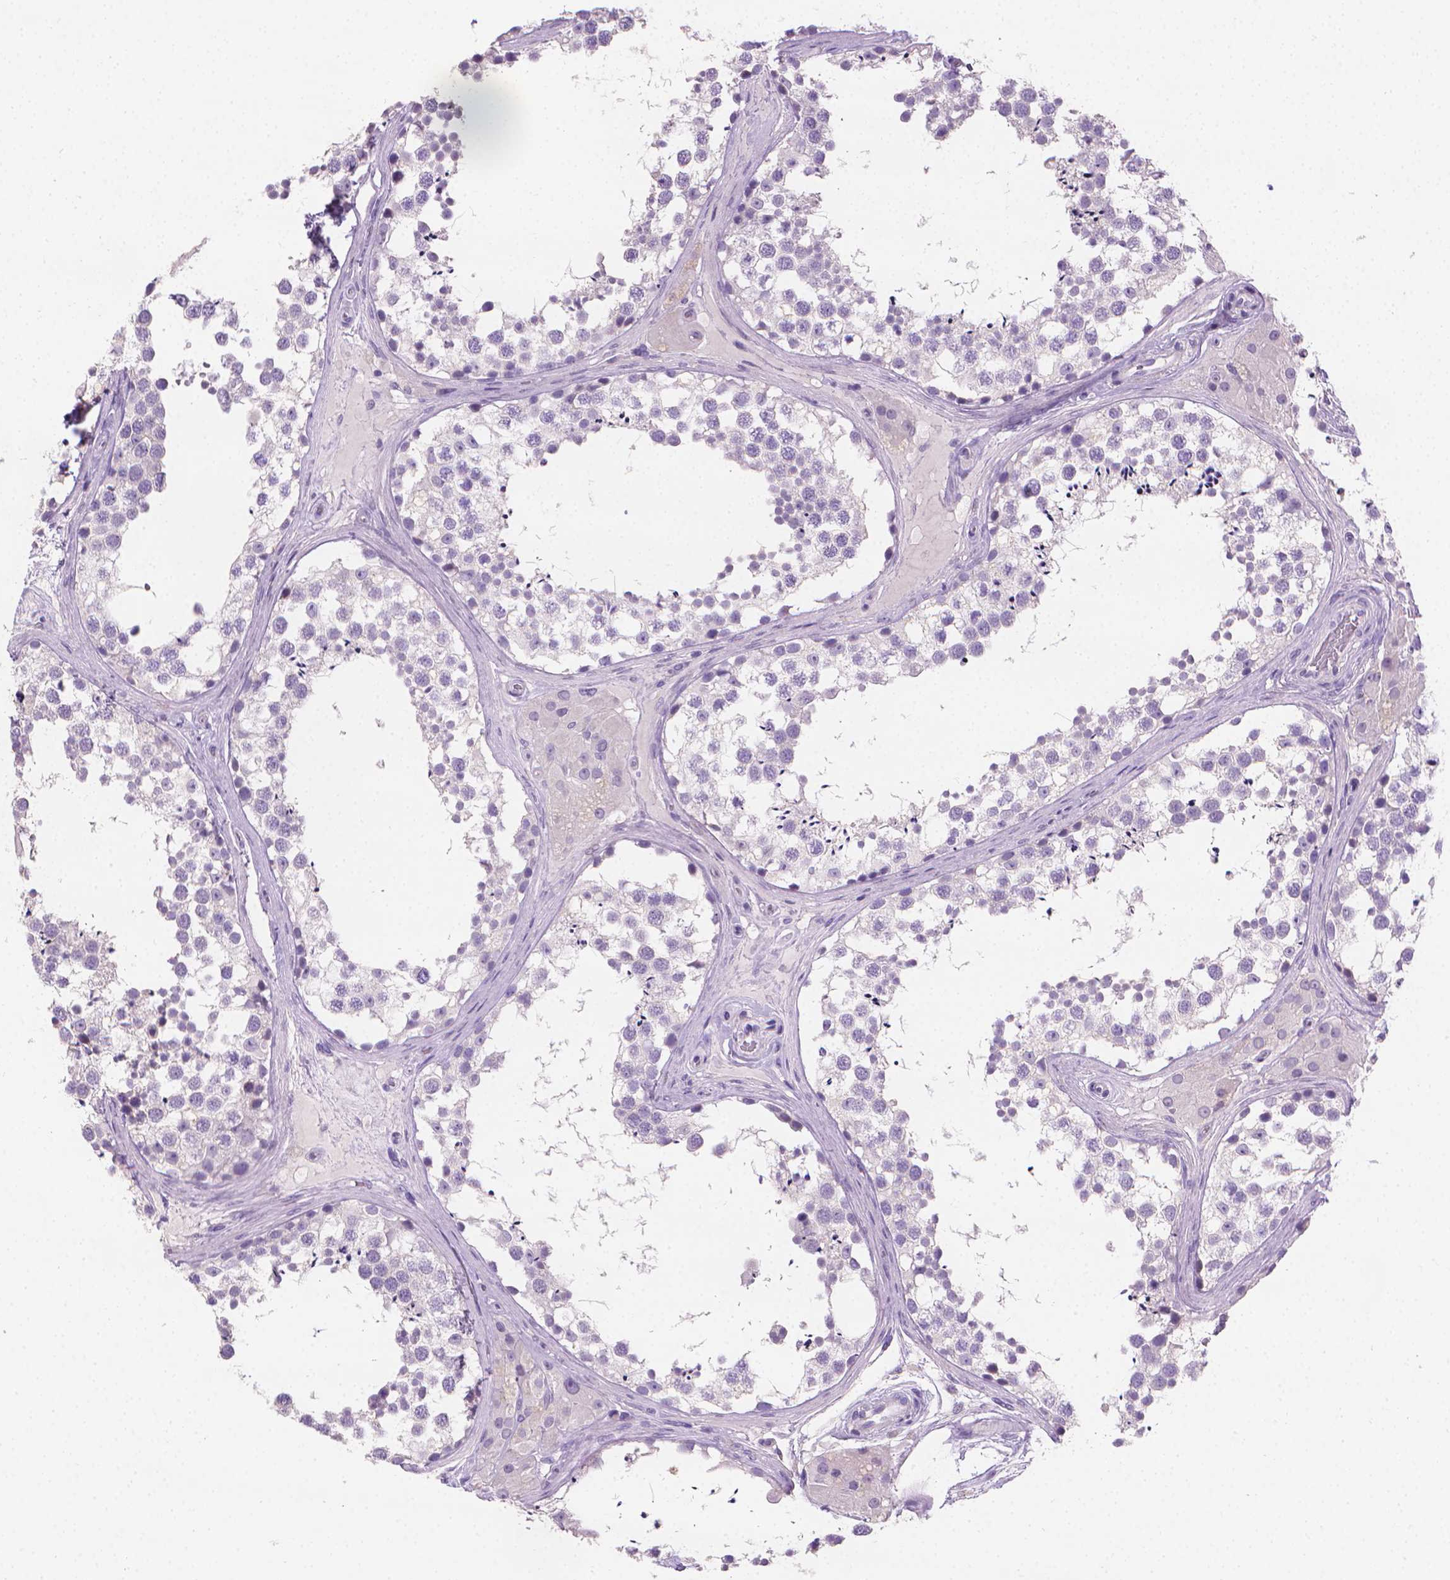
{"staining": {"intensity": "negative", "quantity": "none", "location": "none"}, "tissue": "testis", "cell_type": "Cells in seminiferous ducts", "image_type": "normal", "snomed": [{"axis": "morphology", "description": "Normal tissue, NOS"}, {"axis": "morphology", "description": "Seminoma, NOS"}, {"axis": "topography", "description": "Testis"}], "caption": "An image of testis stained for a protein demonstrates no brown staining in cells in seminiferous ducts. (Stains: DAB immunohistochemistry (IHC) with hematoxylin counter stain, Microscopy: brightfield microscopy at high magnification).", "gene": "TNNI2", "patient": {"sex": "male", "age": 65}}